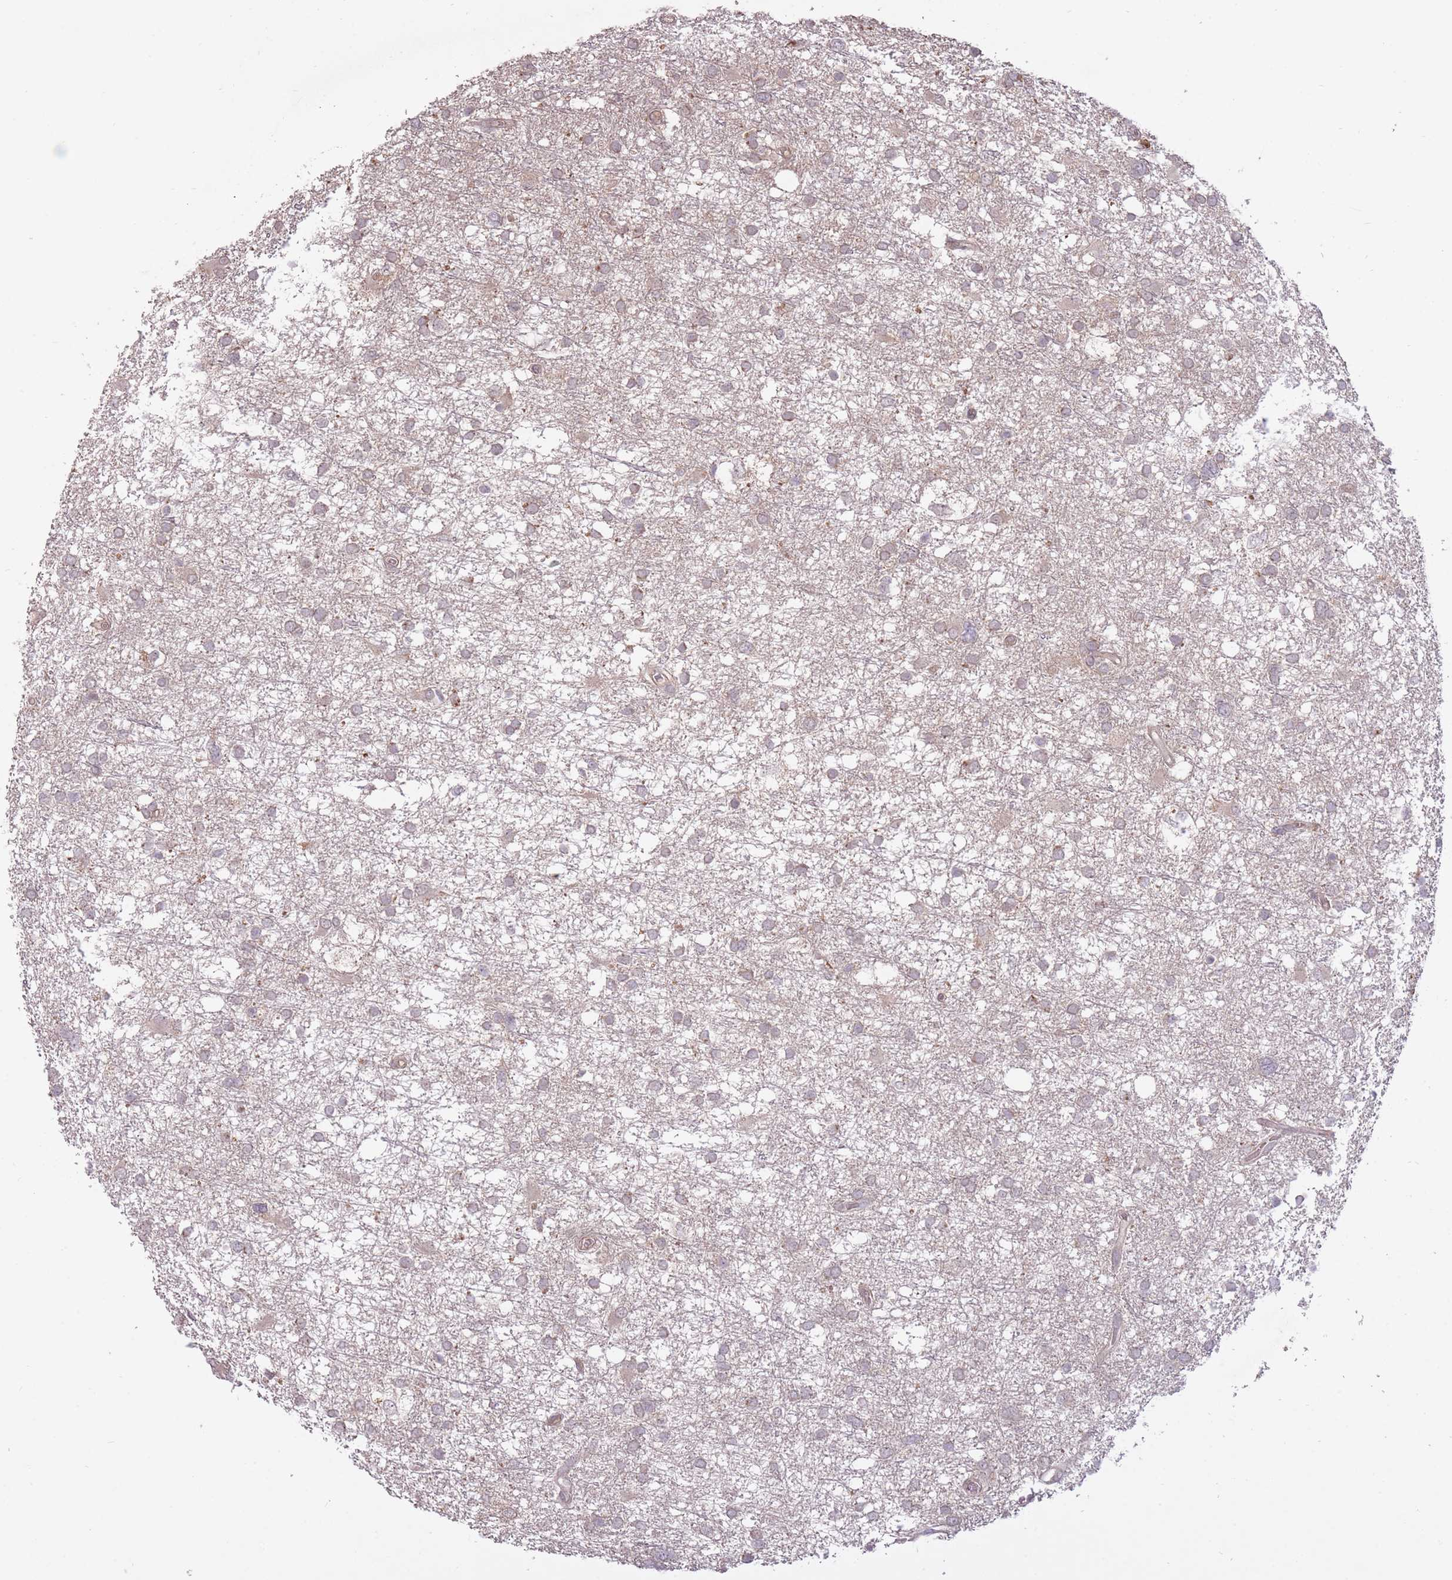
{"staining": {"intensity": "weak", "quantity": "<25%", "location": "cytoplasmic/membranous"}, "tissue": "glioma", "cell_type": "Tumor cells", "image_type": "cancer", "snomed": [{"axis": "morphology", "description": "Glioma, malignant, High grade"}, {"axis": "topography", "description": "Brain"}], "caption": "Glioma stained for a protein using IHC reveals no positivity tumor cells.", "gene": "LRATD2", "patient": {"sex": "male", "age": 61}}